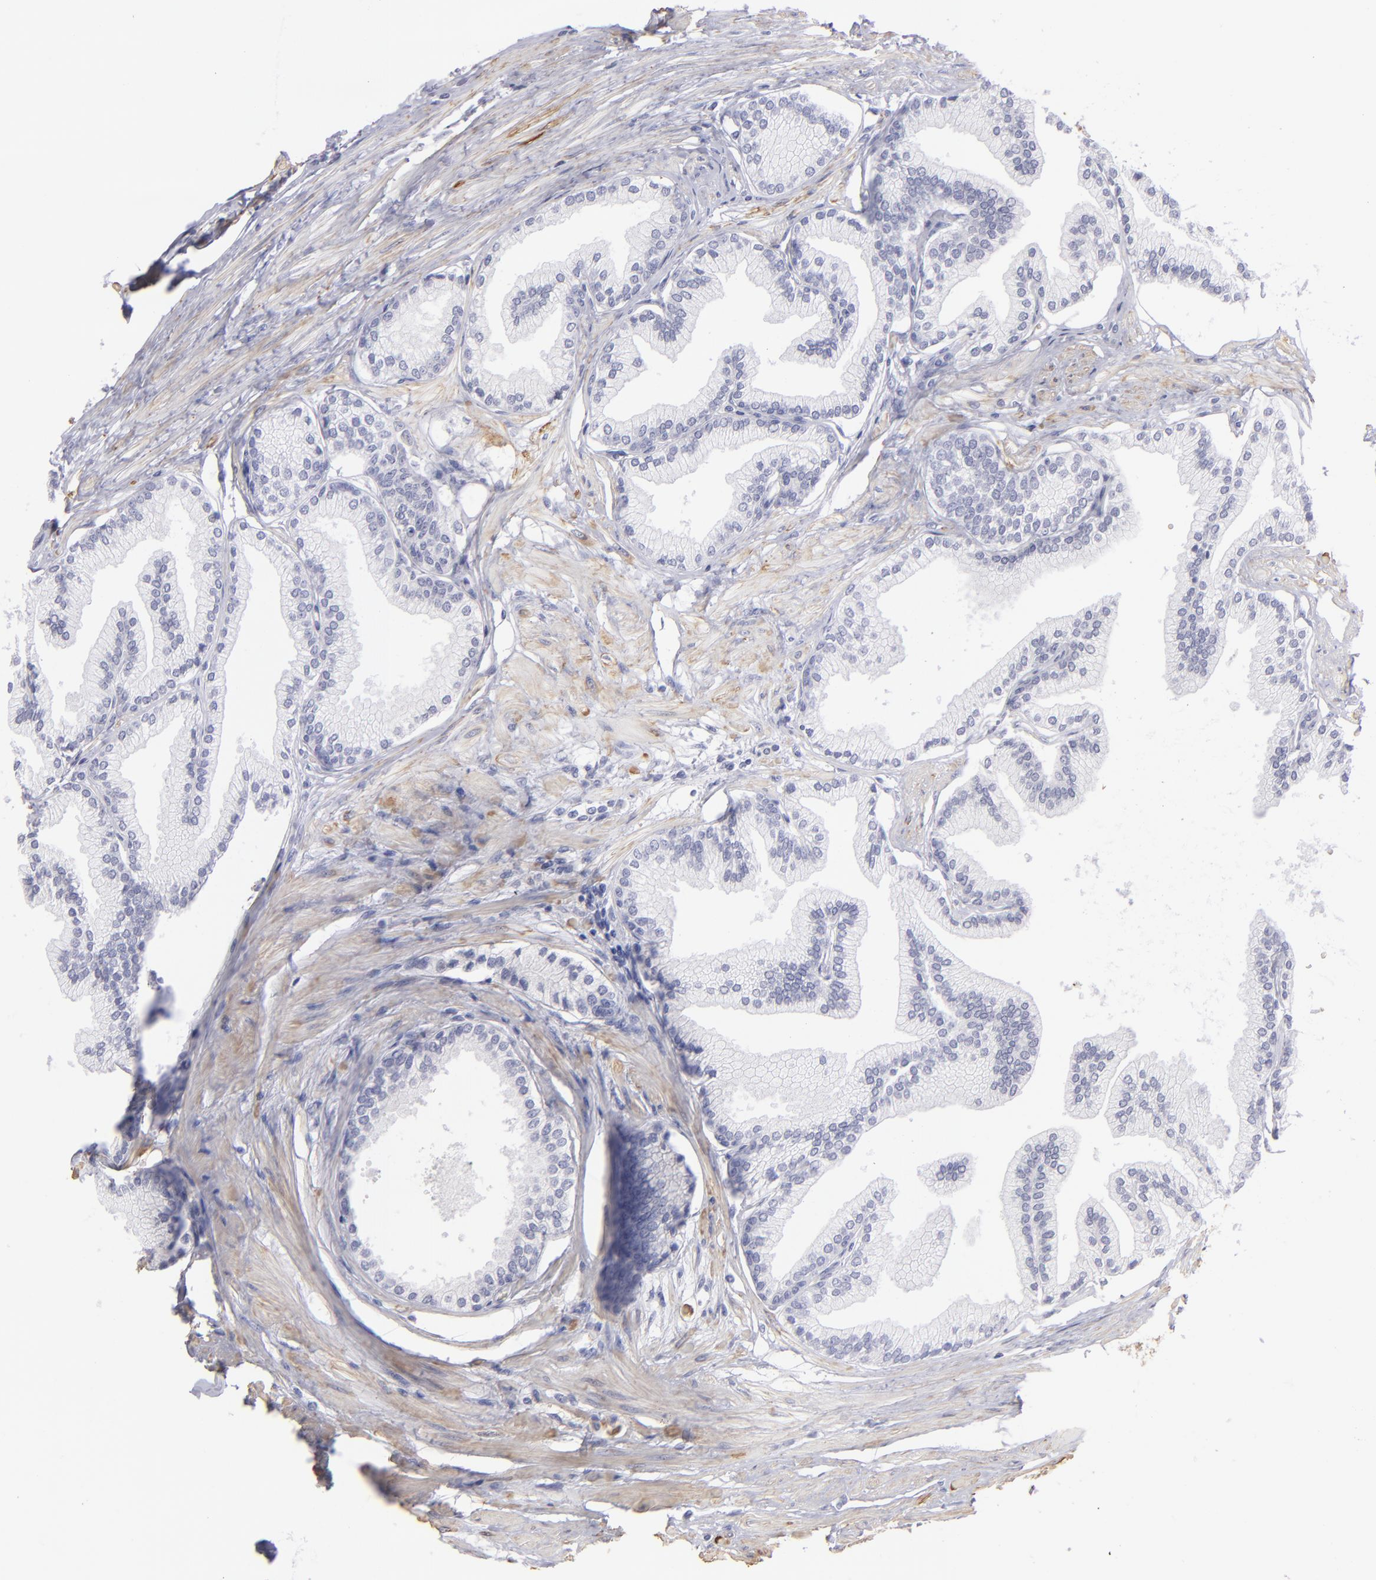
{"staining": {"intensity": "negative", "quantity": "none", "location": "none"}, "tissue": "prostate", "cell_type": "Glandular cells", "image_type": "normal", "snomed": [{"axis": "morphology", "description": "Normal tissue, NOS"}, {"axis": "topography", "description": "Prostate"}], "caption": "The IHC micrograph has no significant positivity in glandular cells of prostate. (Stains: DAB immunohistochemistry with hematoxylin counter stain, Microscopy: brightfield microscopy at high magnification).", "gene": "MYH11", "patient": {"sex": "male", "age": 64}}